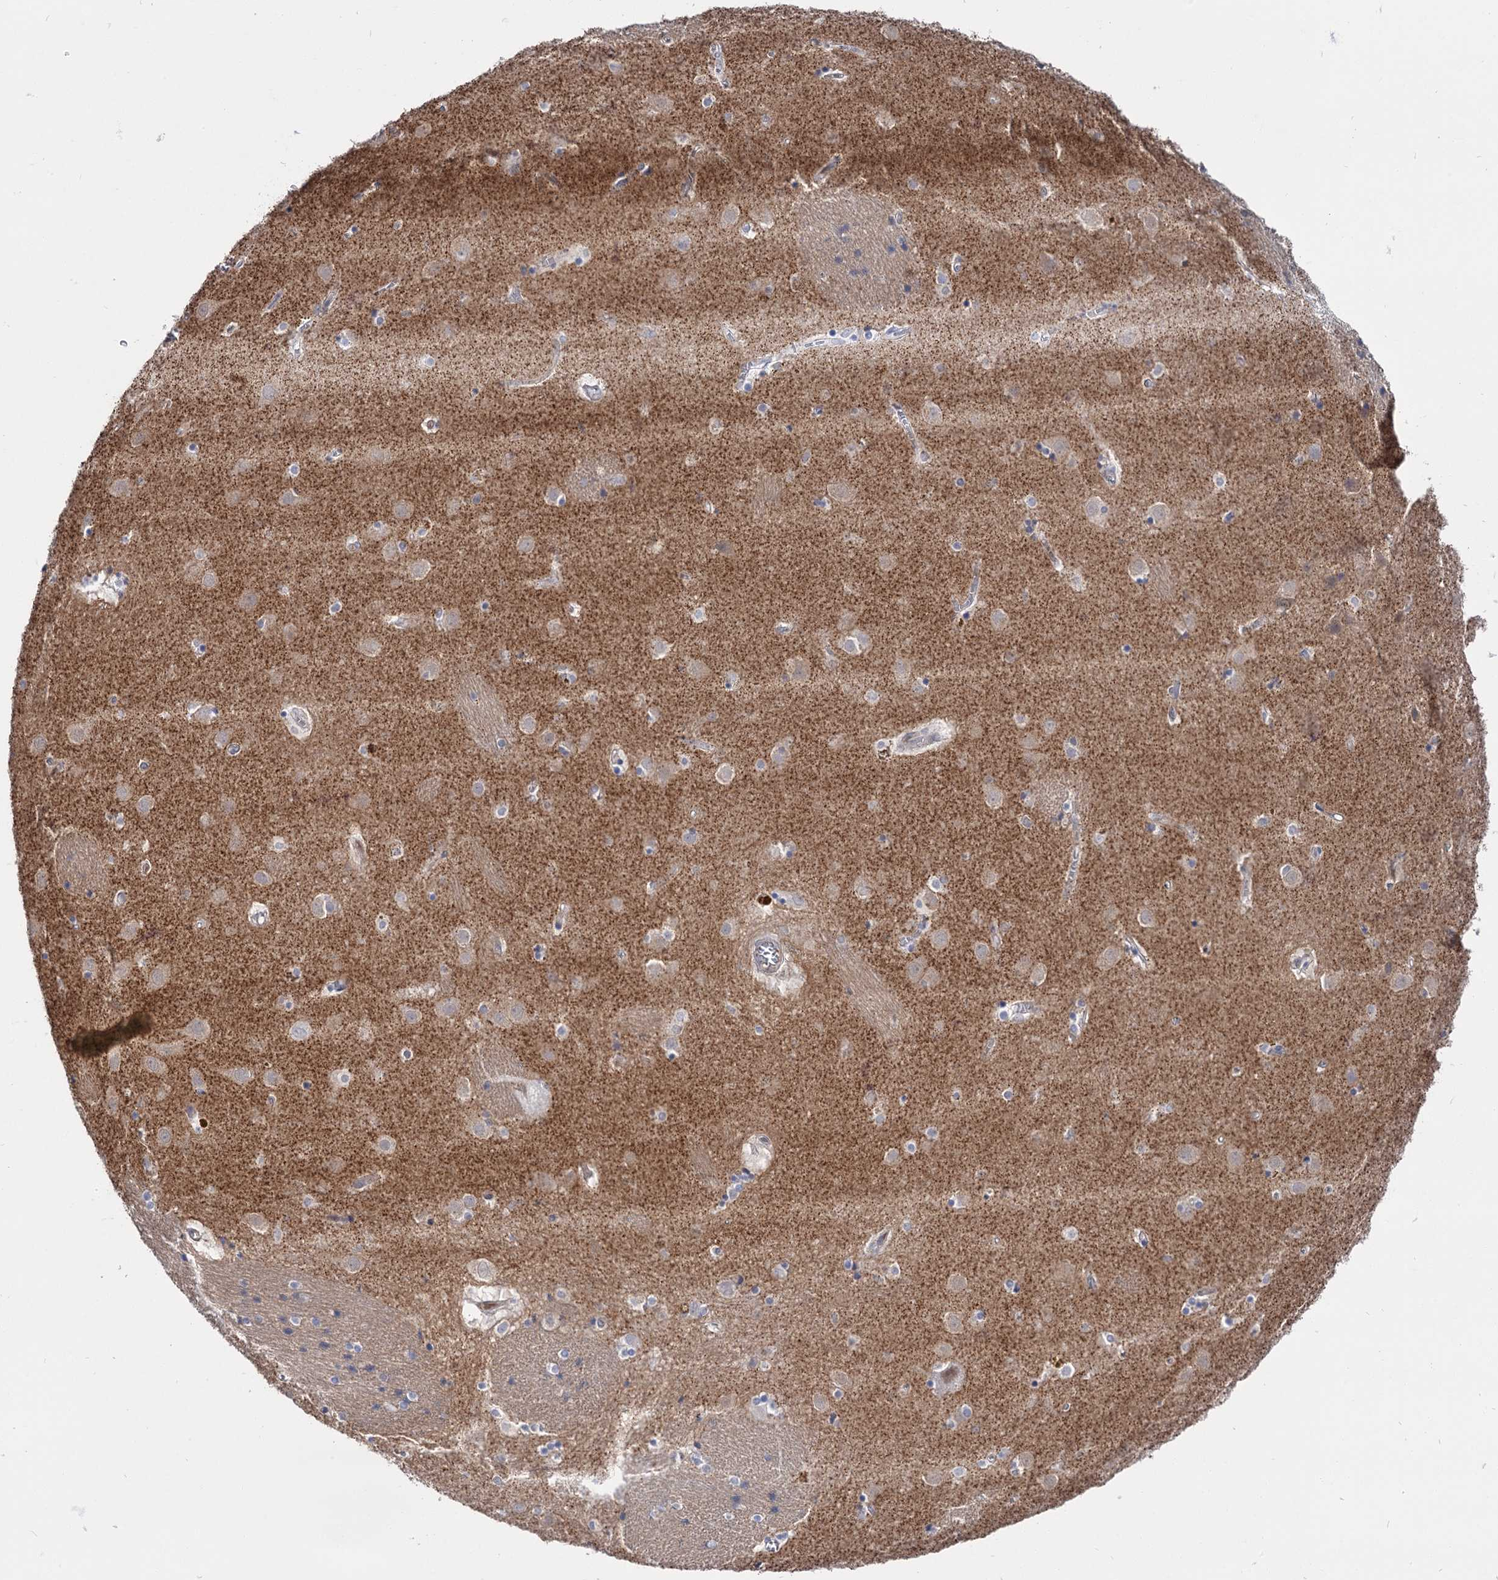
{"staining": {"intensity": "weak", "quantity": "<25%", "location": "cytoplasmic/membranous"}, "tissue": "caudate", "cell_type": "Glial cells", "image_type": "normal", "snomed": [{"axis": "morphology", "description": "Normal tissue, NOS"}, {"axis": "topography", "description": "Lateral ventricle wall"}], "caption": "Glial cells are negative for protein expression in normal human caudate. Brightfield microscopy of immunohistochemistry stained with DAB (brown) and hematoxylin (blue), captured at high magnification.", "gene": "NEK10", "patient": {"sex": "male", "age": 70}}